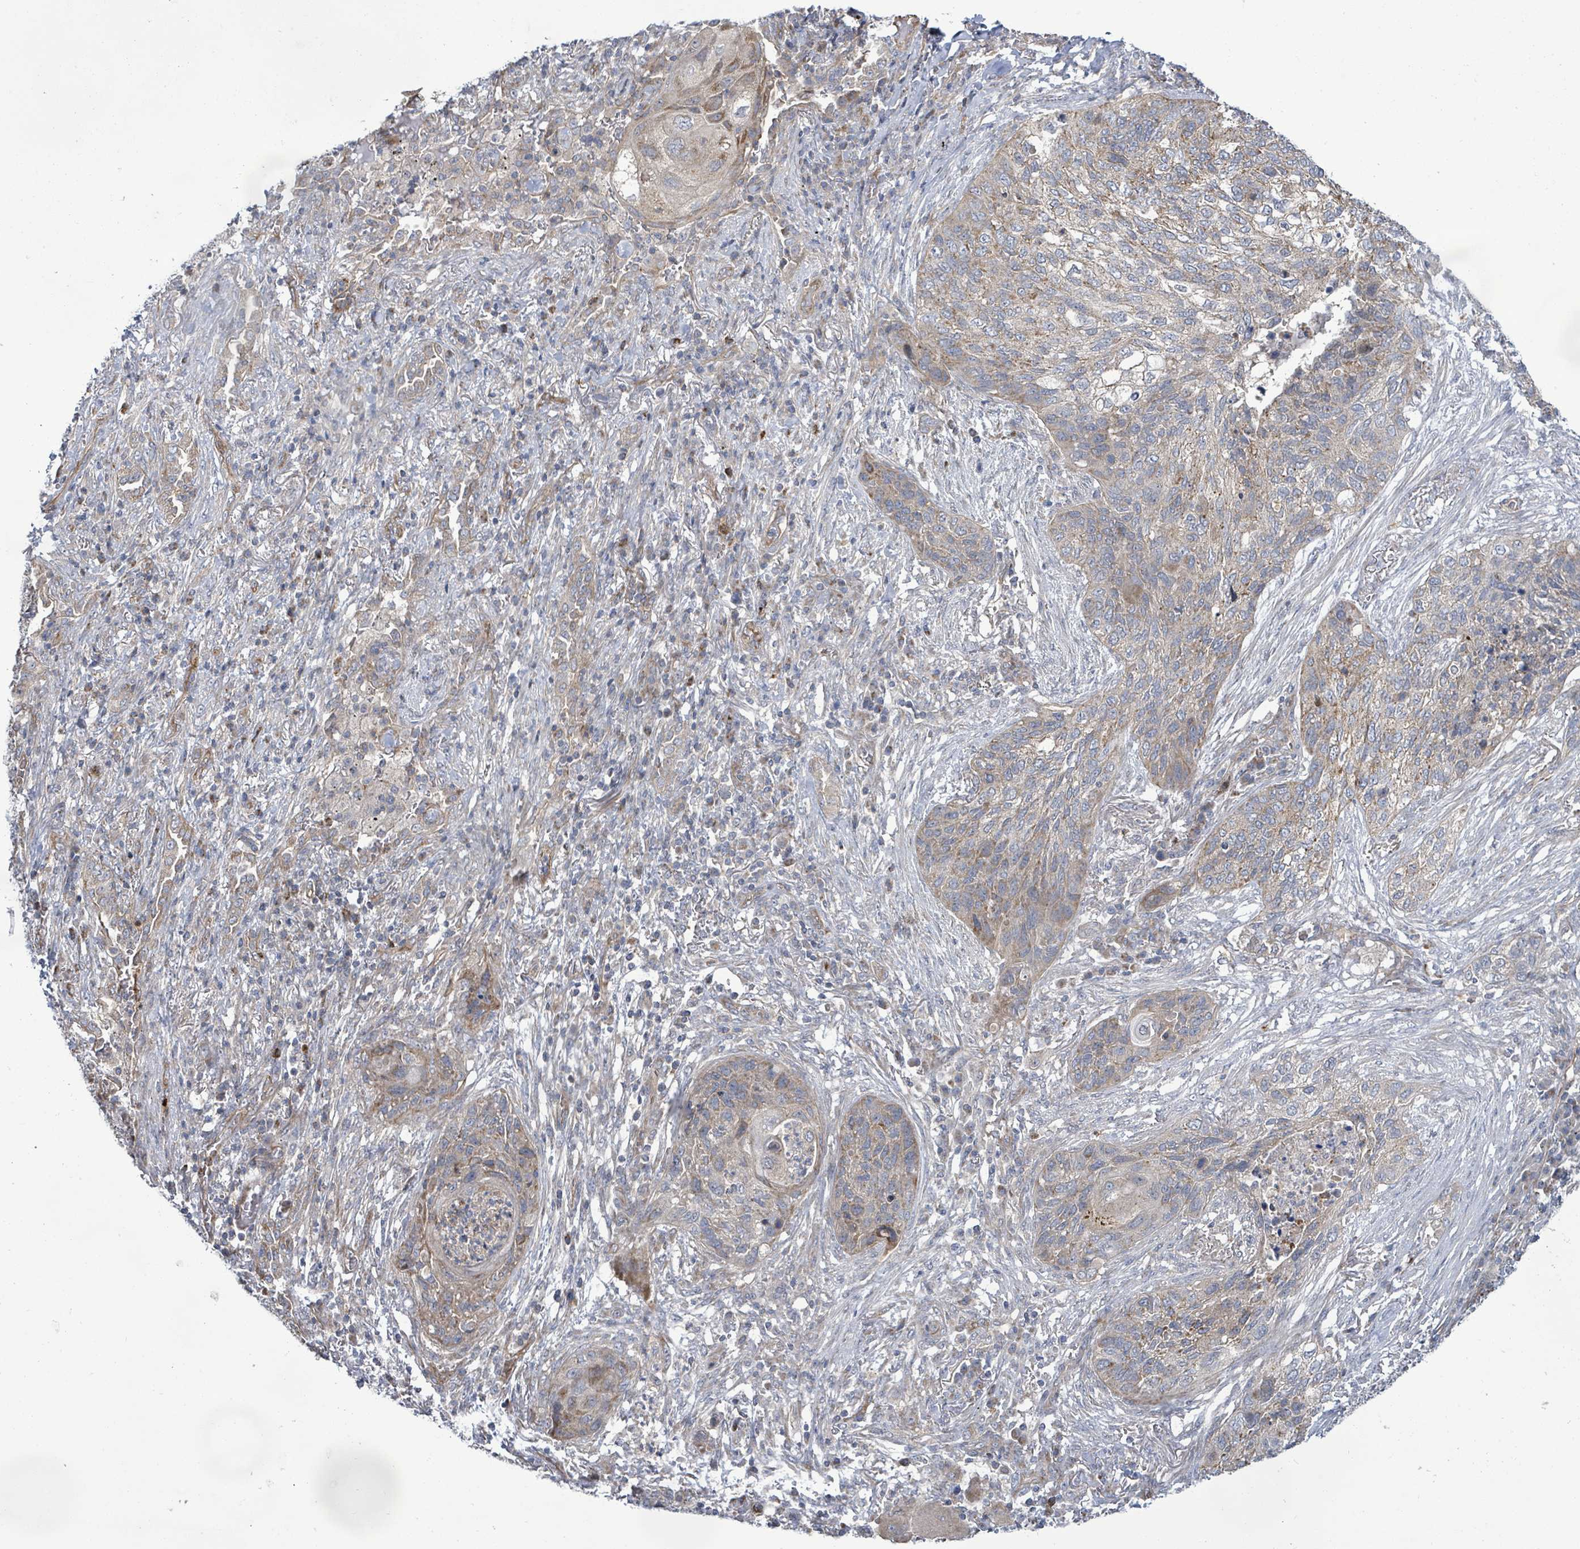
{"staining": {"intensity": "weak", "quantity": "25%-75%", "location": "cytoplasmic/membranous"}, "tissue": "lung cancer", "cell_type": "Tumor cells", "image_type": "cancer", "snomed": [{"axis": "morphology", "description": "Squamous cell carcinoma, NOS"}, {"axis": "topography", "description": "Lung"}], "caption": "There is low levels of weak cytoplasmic/membranous staining in tumor cells of lung cancer, as demonstrated by immunohistochemical staining (brown color).", "gene": "KBTBD11", "patient": {"sex": "female", "age": 63}}